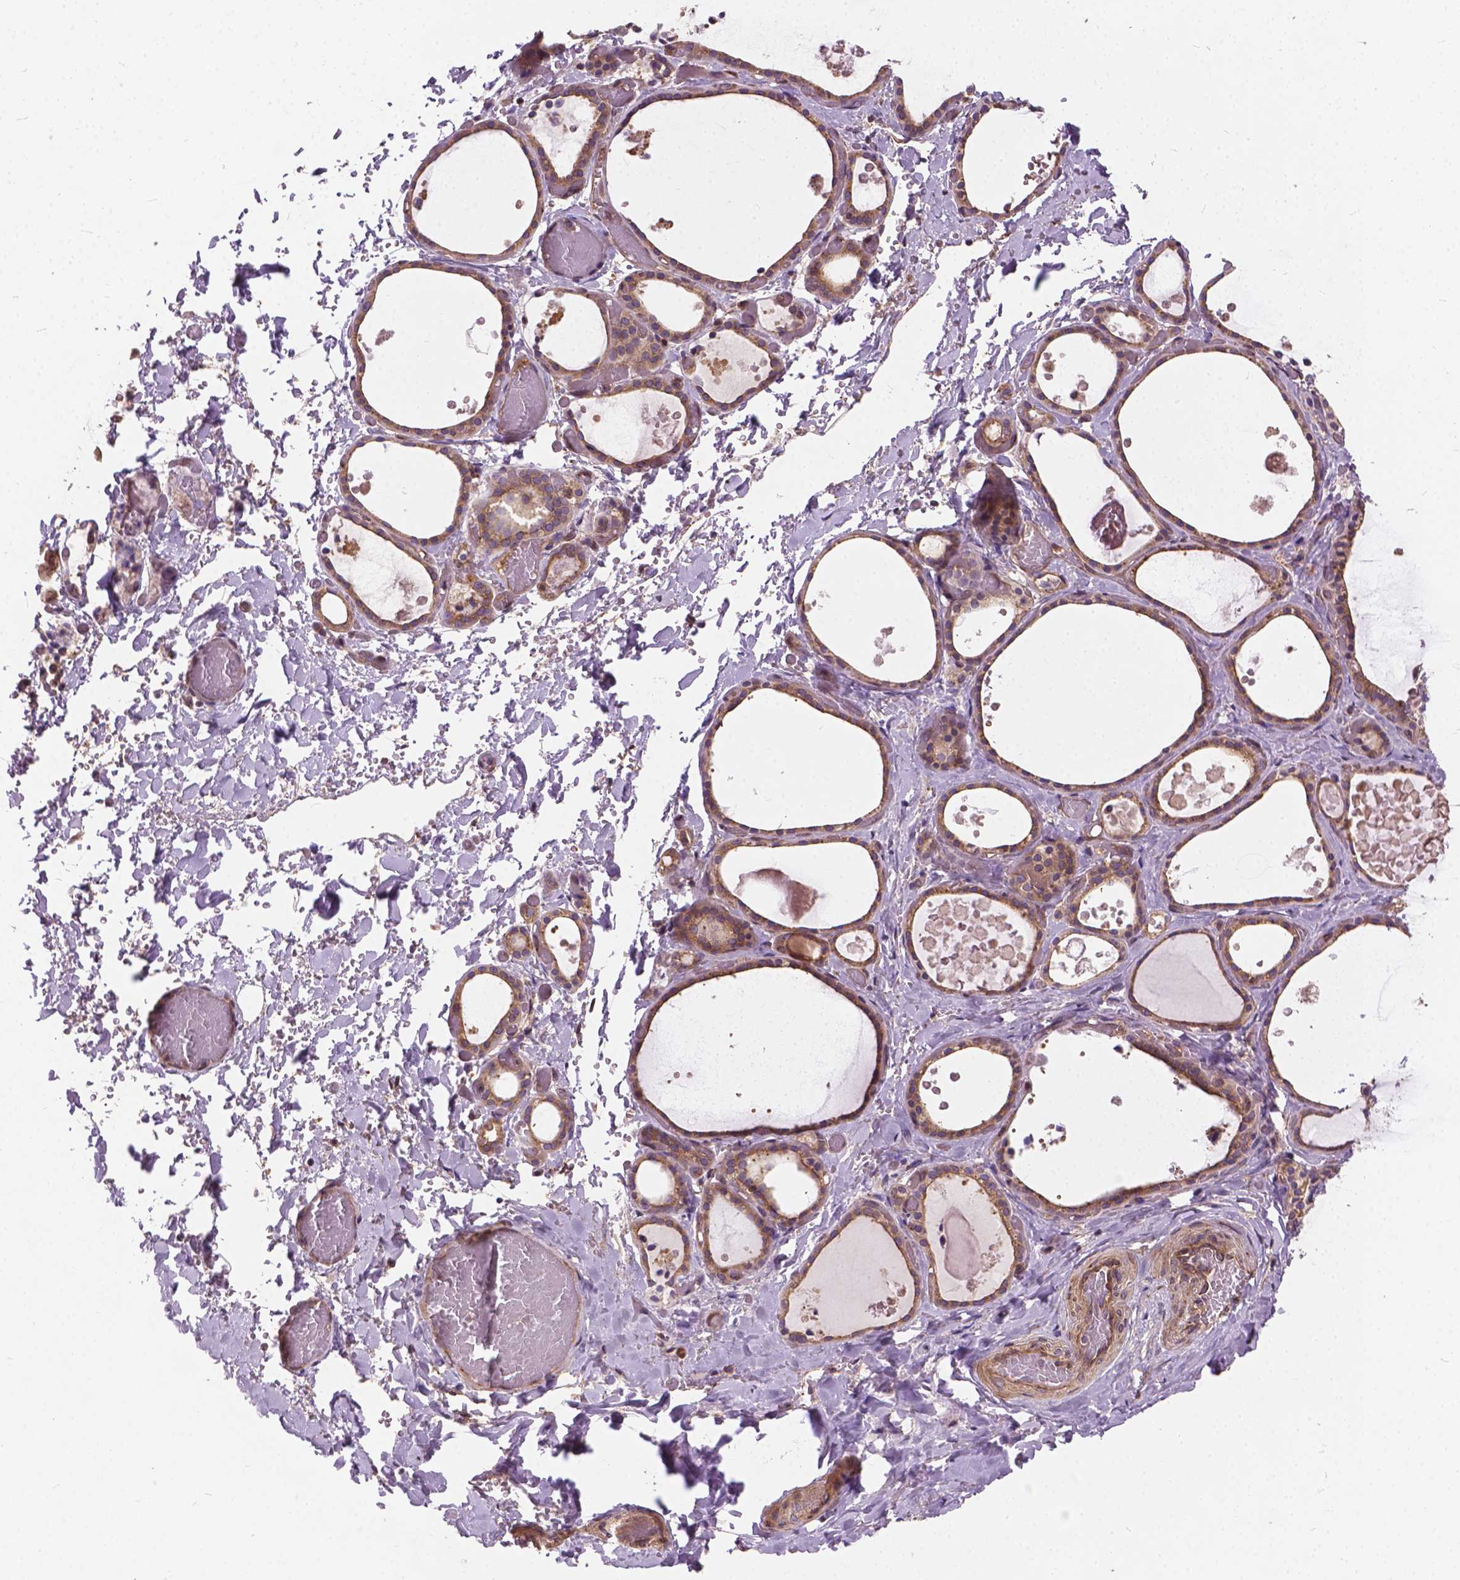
{"staining": {"intensity": "moderate", "quantity": ">75%", "location": "cytoplasmic/membranous"}, "tissue": "thyroid gland", "cell_type": "Glandular cells", "image_type": "normal", "snomed": [{"axis": "morphology", "description": "Normal tissue, NOS"}, {"axis": "topography", "description": "Thyroid gland"}], "caption": "Moderate cytoplasmic/membranous protein staining is seen in approximately >75% of glandular cells in thyroid gland. The staining was performed using DAB (3,3'-diaminobenzidine) to visualize the protein expression in brown, while the nuclei were stained in blue with hematoxylin (Magnification: 20x).", "gene": "MZT1", "patient": {"sex": "female", "age": 56}}